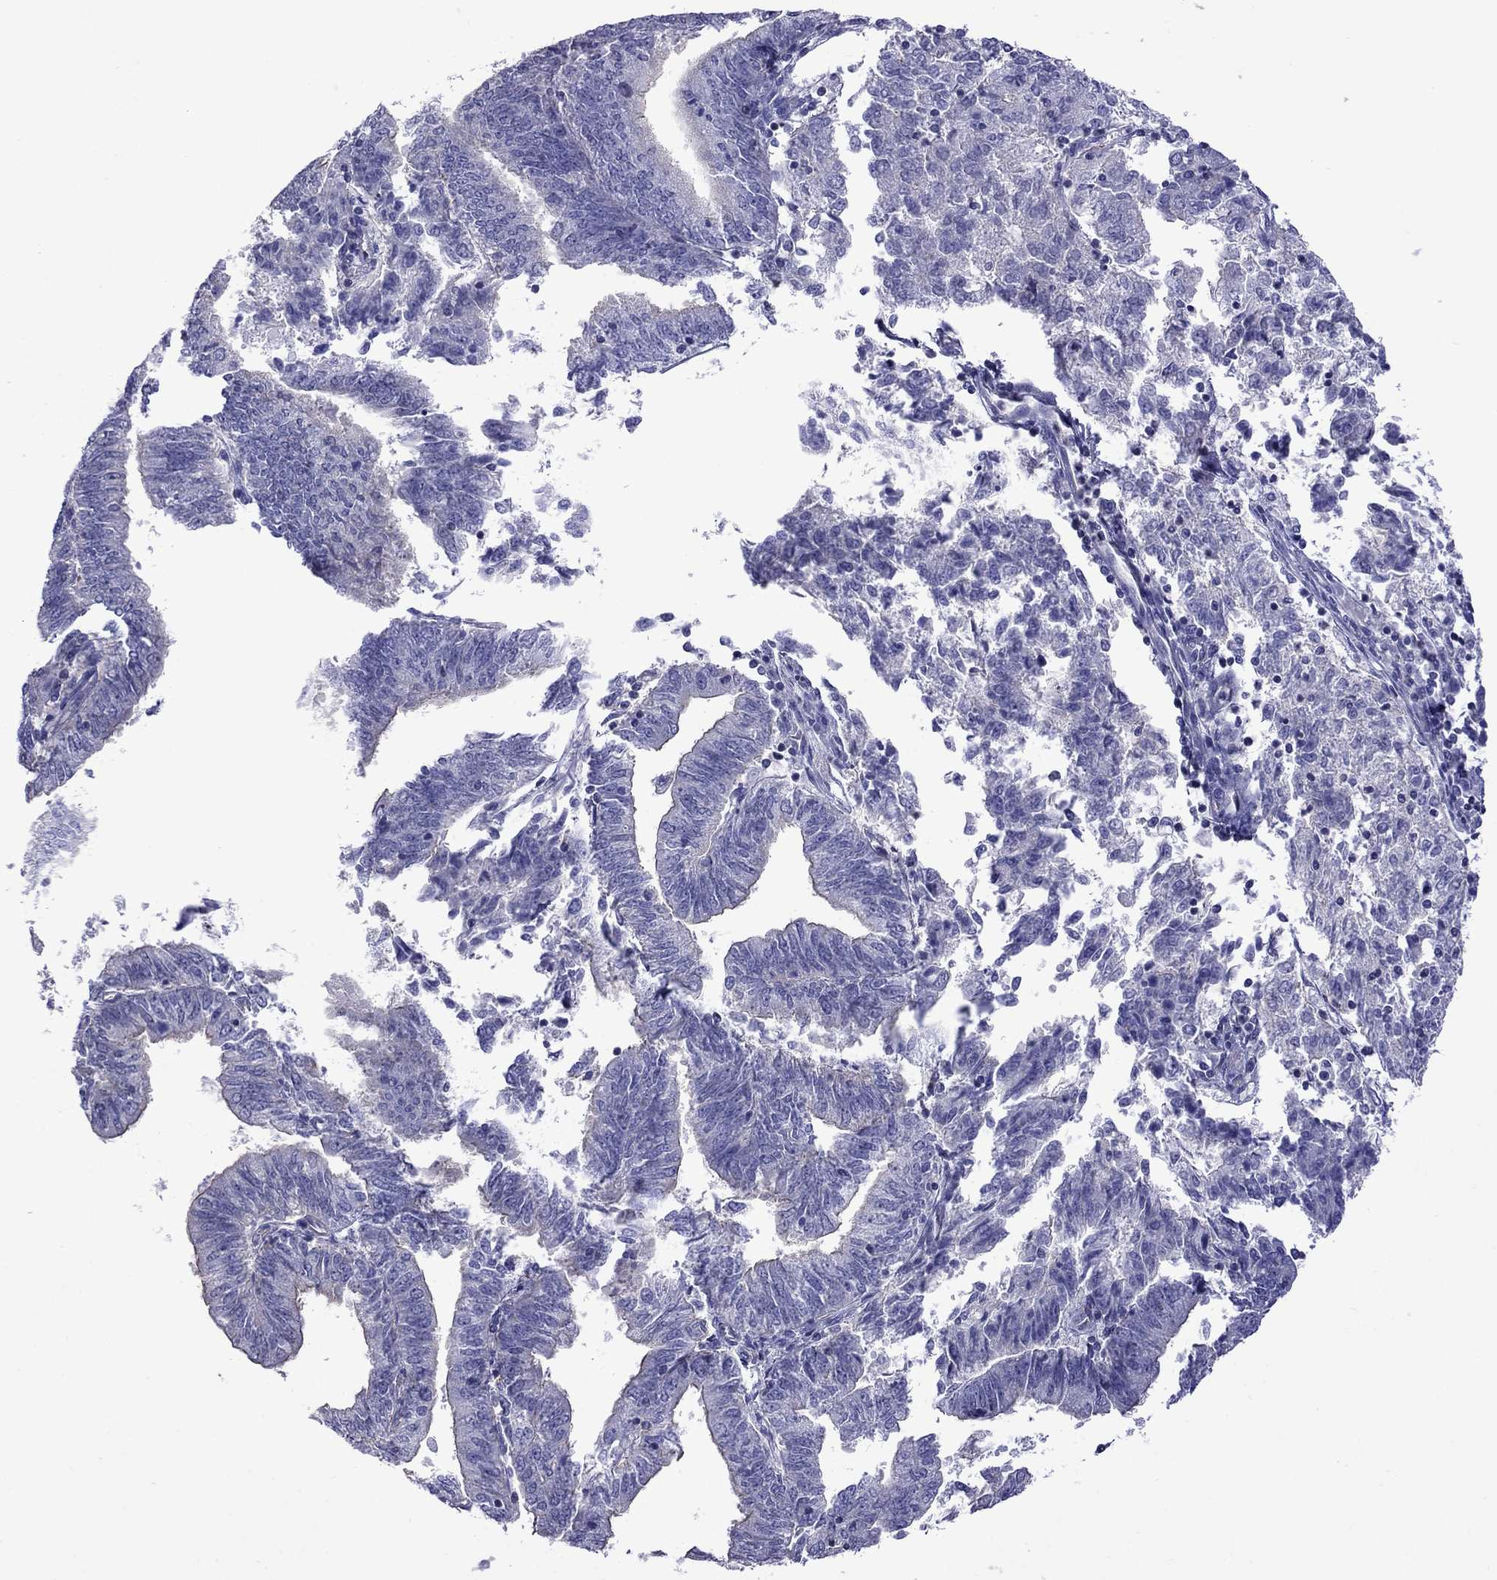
{"staining": {"intensity": "negative", "quantity": "none", "location": "none"}, "tissue": "endometrial cancer", "cell_type": "Tumor cells", "image_type": "cancer", "snomed": [{"axis": "morphology", "description": "Adenocarcinoma, NOS"}, {"axis": "topography", "description": "Endometrium"}], "caption": "This is a micrograph of immunohistochemistry staining of endometrial cancer, which shows no expression in tumor cells. Brightfield microscopy of IHC stained with DAB (3,3'-diaminobenzidine) (brown) and hematoxylin (blue), captured at high magnification.", "gene": "STAR", "patient": {"sex": "female", "age": 82}}